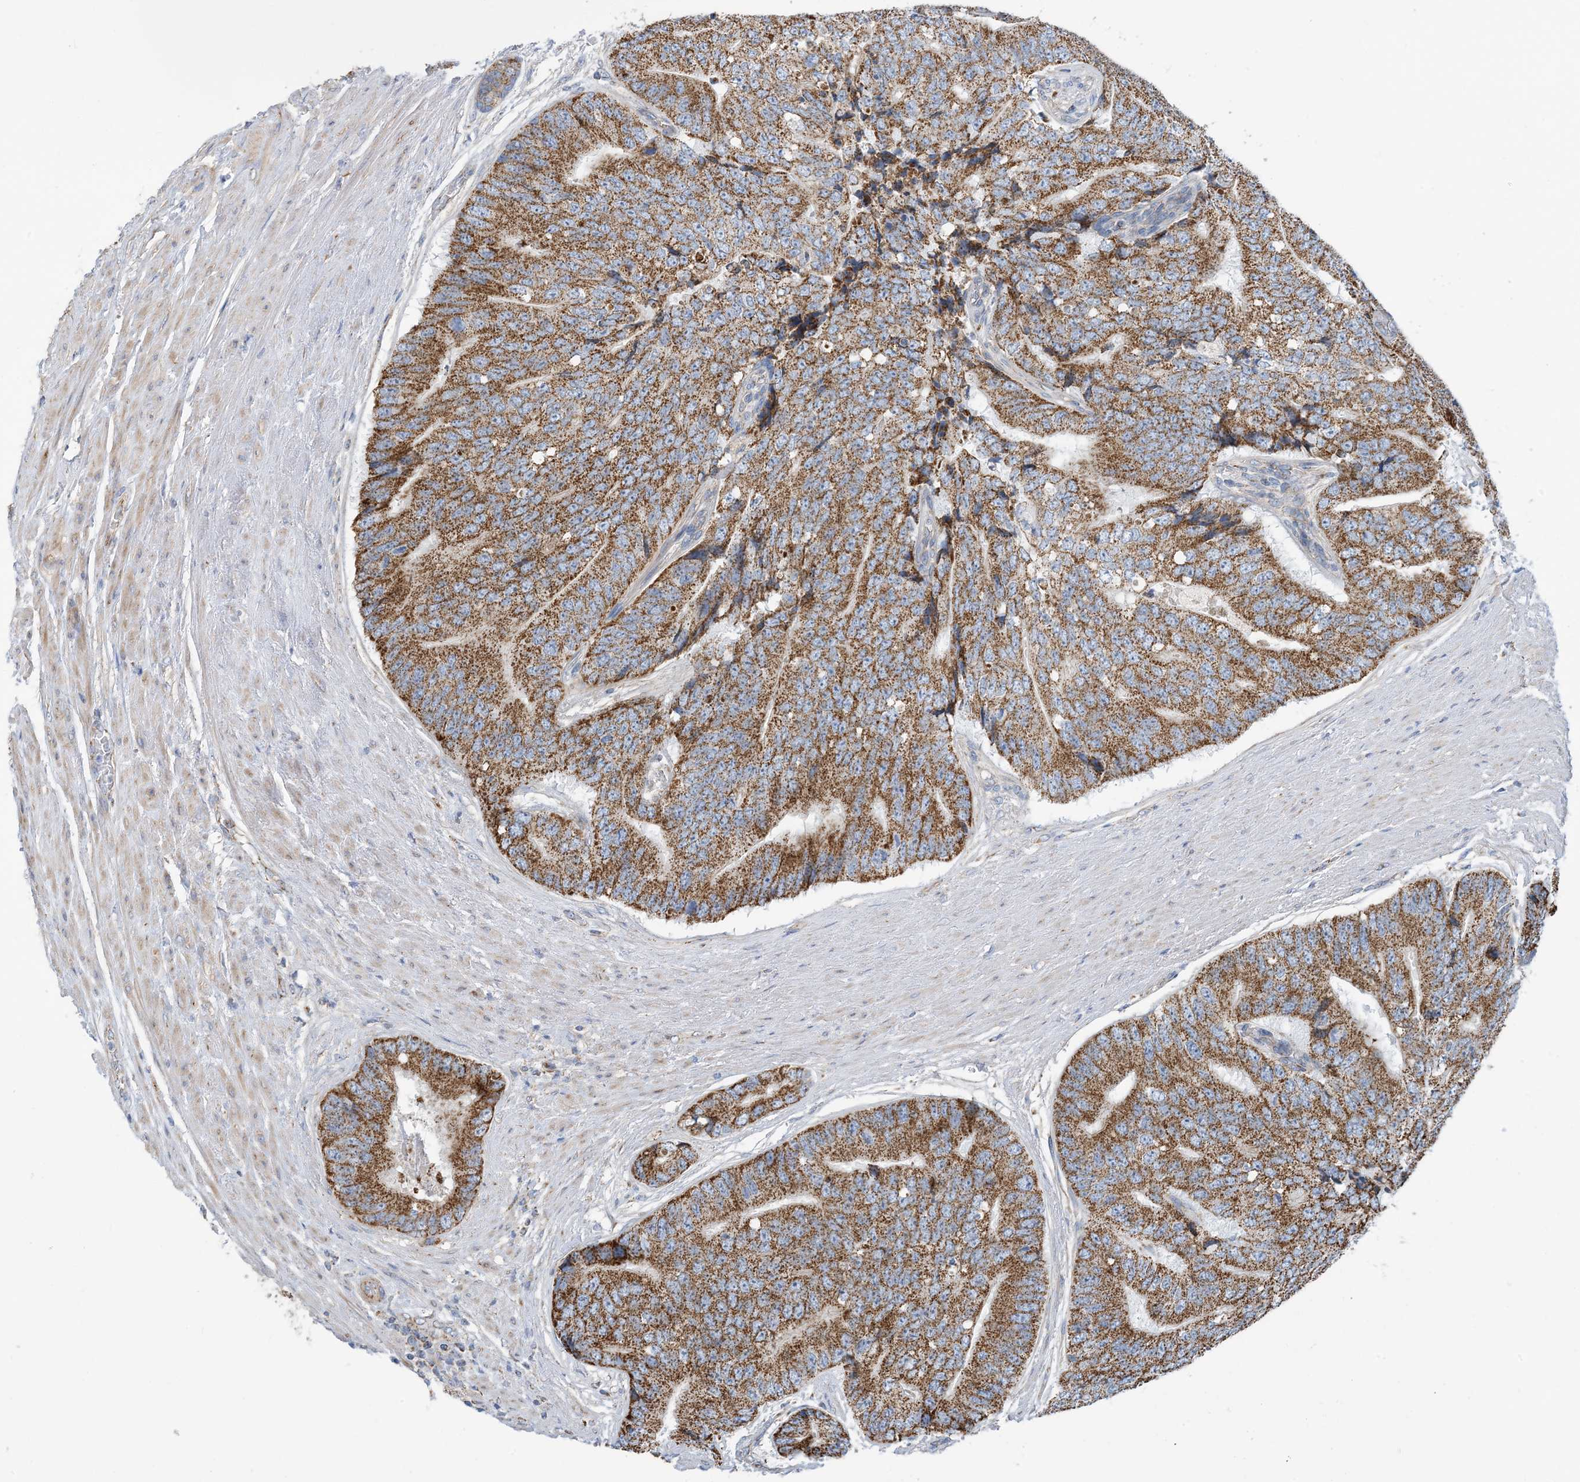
{"staining": {"intensity": "strong", "quantity": ">75%", "location": "cytoplasmic/membranous"}, "tissue": "prostate cancer", "cell_type": "Tumor cells", "image_type": "cancer", "snomed": [{"axis": "morphology", "description": "Adenocarcinoma, High grade"}, {"axis": "topography", "description": "Prostate"}], "caption": "Human prostate cancer (adenocarcinoma (high-grade)) stained for a protein (brown) demonstrates strong cytoplasmic/membranous positive expression in about >75% of tumor cells.", "gene": "PHOSPHO2", "patient": {"sex": "male", "age": 70}}